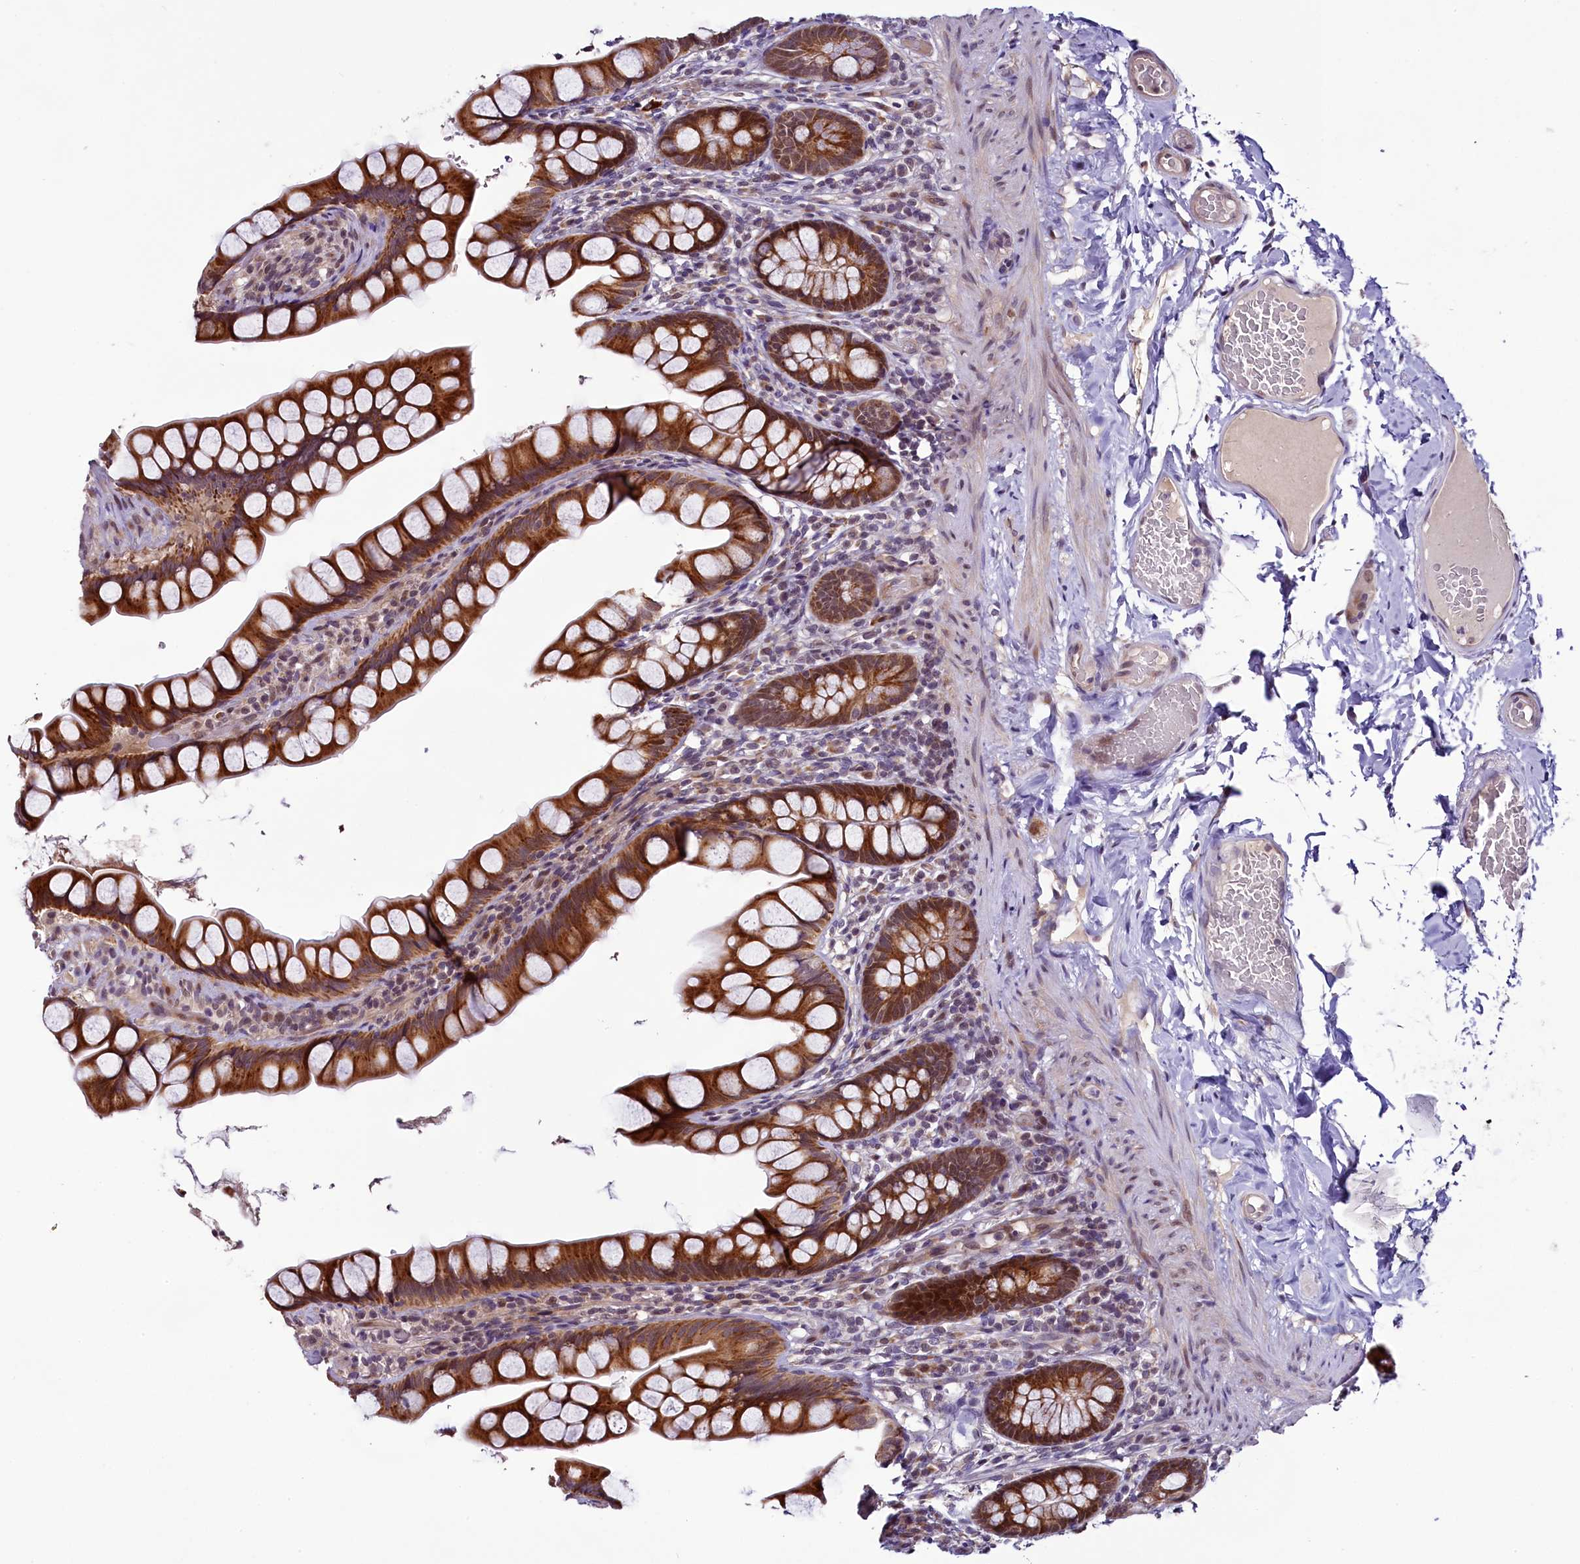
{"staining": {"intensity": "strong", "quantity": ">75%", "location": "cytoplasmic/membranous"}, "tissue": "small intestine", "cell_type": "Glandular cells", "image_type": "normal", "snomed": [{"axis": "morphology", "description": "Normal tissue, NOS"}, {"axis": "topography", "description": "Small intestine"}], "caption": "A brown stain highlights strong cytoplasmic/membranous positivity of a protein in glandular cells of unremarkable small intestine.", "gene": "RPUSD2", "patient": {"sex": "male", "age": 70}}